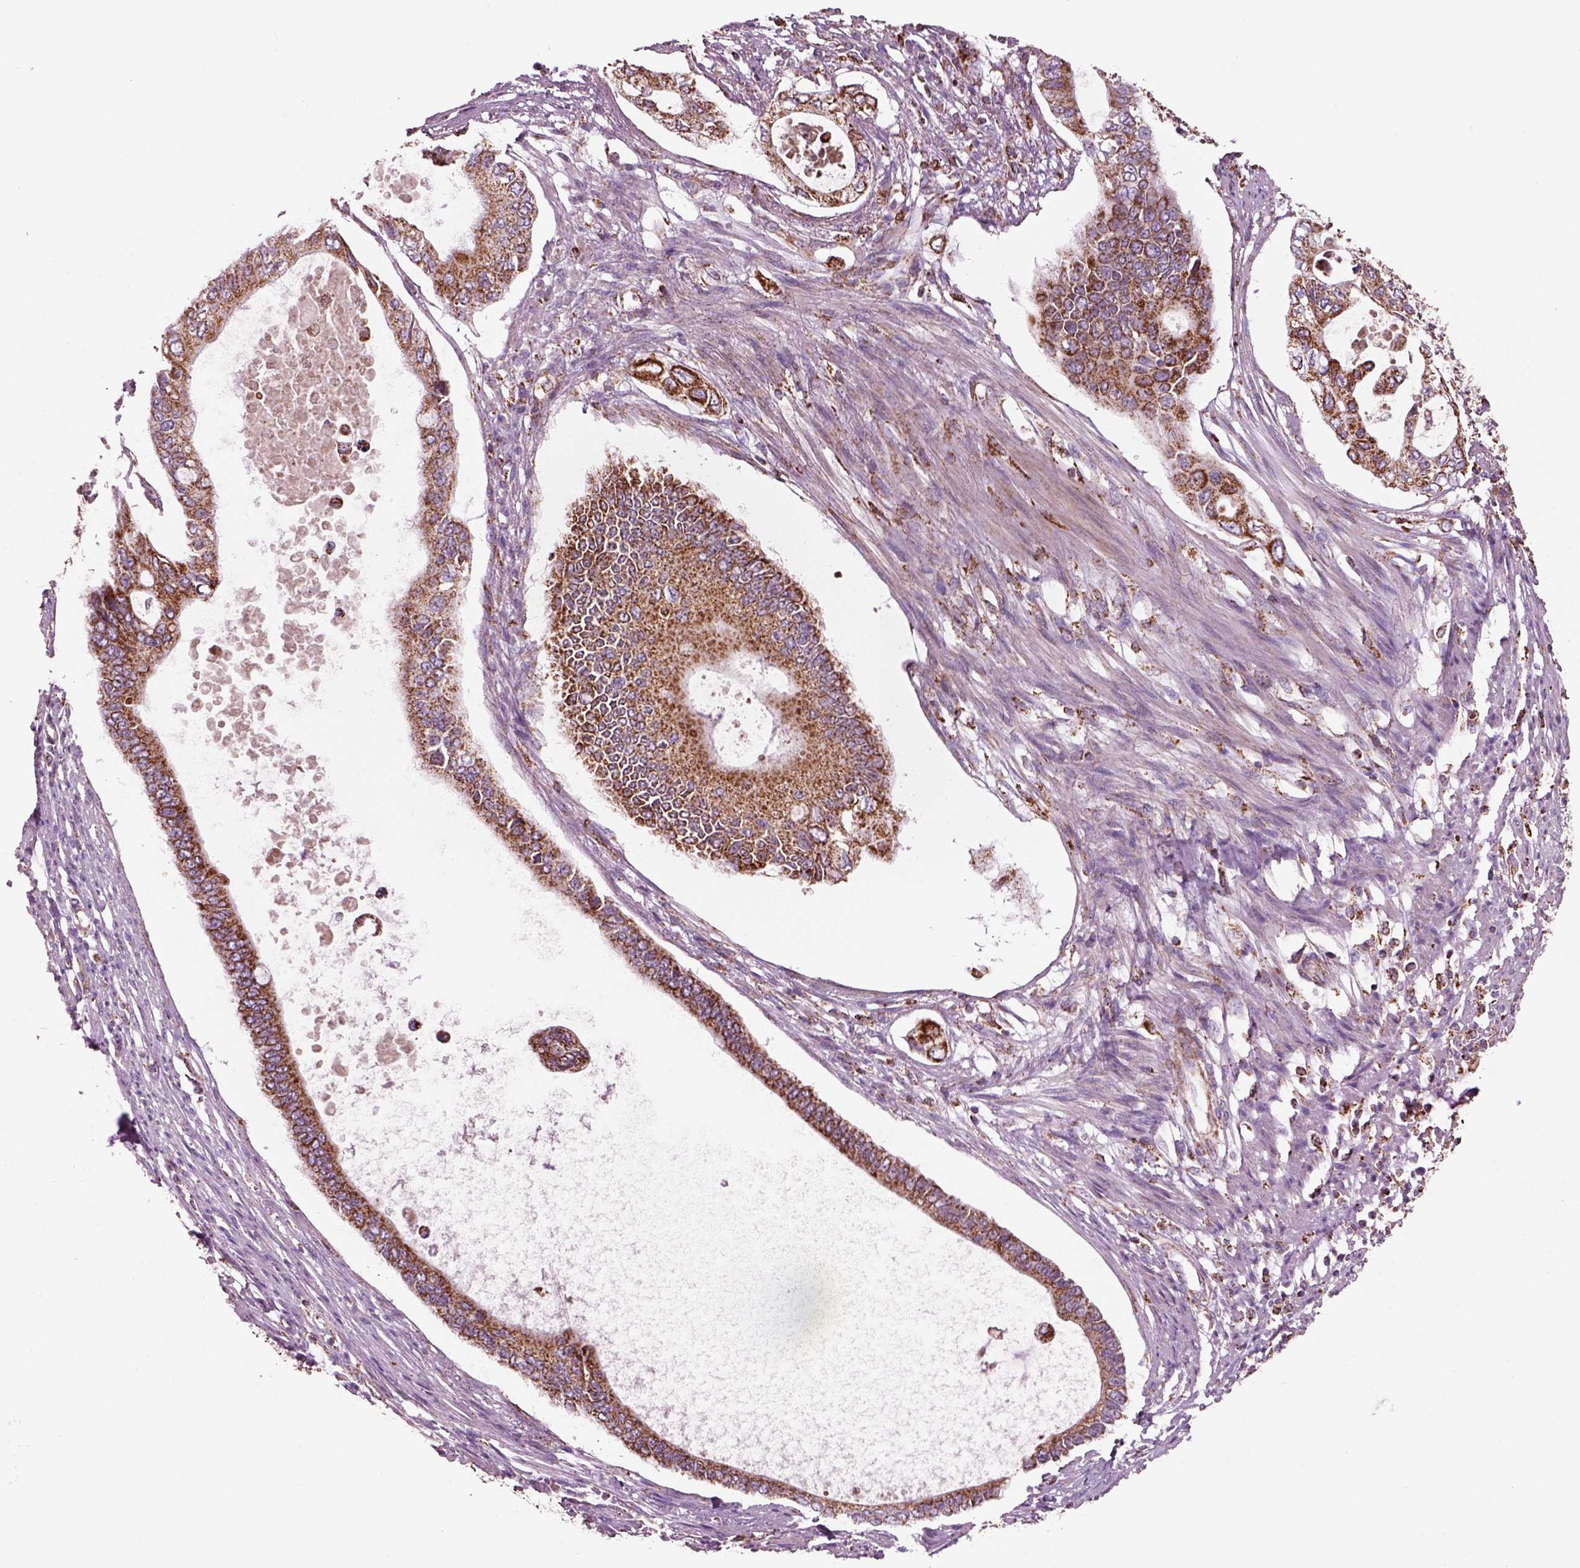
{"staining": {"intensity": "strong", "quantity": ">75%", "location": "cytoplasmic/membranous"}, "tissue": "pancreatic cancer", "cell_type": "Tumor cells", "image_type": "cancer", "snomed": [{"axis": "morphology", "description": "Adenocarcinoma, NOS"}, {"axis": "topography", "description": "Pancreas"}], "caption": "Immunohistochemical staining of adenocarcinoma (pancreatic) displays strong cytoplasmic/membranous protein staining in about >75% of tumor cells. Using DAB (brown) and hematoxylin (blue) stains, captured at high magnification using brightfield microscopy.", "gene": "SLC25A24", "patient": {"sex": "female", "age": 63}}